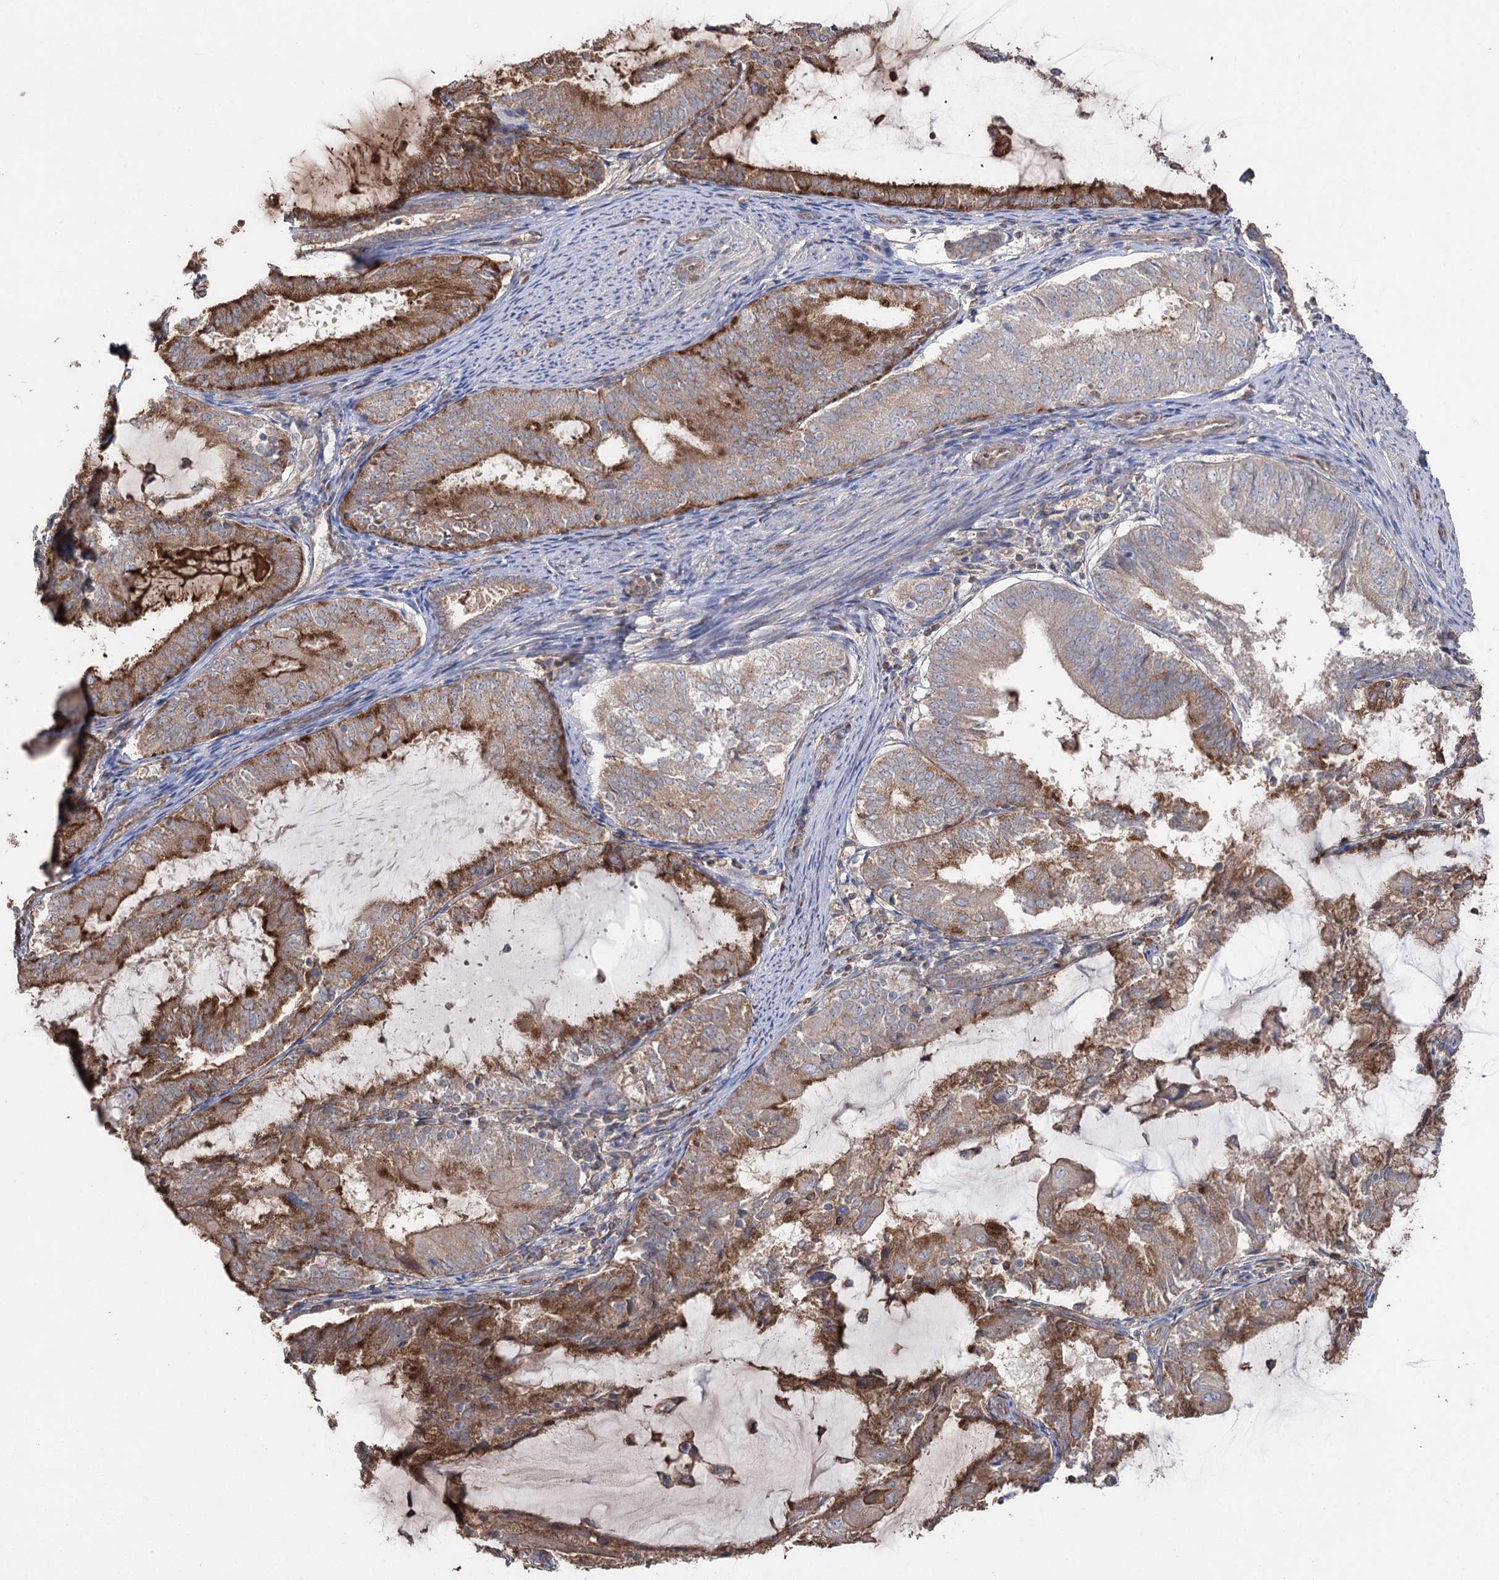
{"staining": {"intensity": "moderate", "quantity": "25%-75%", "location": "cytoplasmic/membranous"}, "tissue": "endometrial cancer", "cell_type": "Tumor cells", "image_type": "cancer", "snomed": [{"axis": "morphology", "description": "Adenocarcinoma, NOS"}, {"axis": "topography", "description": "Endometrium"}], "caption": "An immunohistochemistry (IHC) histopathology image of tumor tissue is shown. Protein staining in brown highlights moderate cytoplasmic/membranous positivity in adenocarcinoma (endometrial) within tumor cells.", "gene": "FAM13B", "patient": {"sex": "female", "age": 81}}